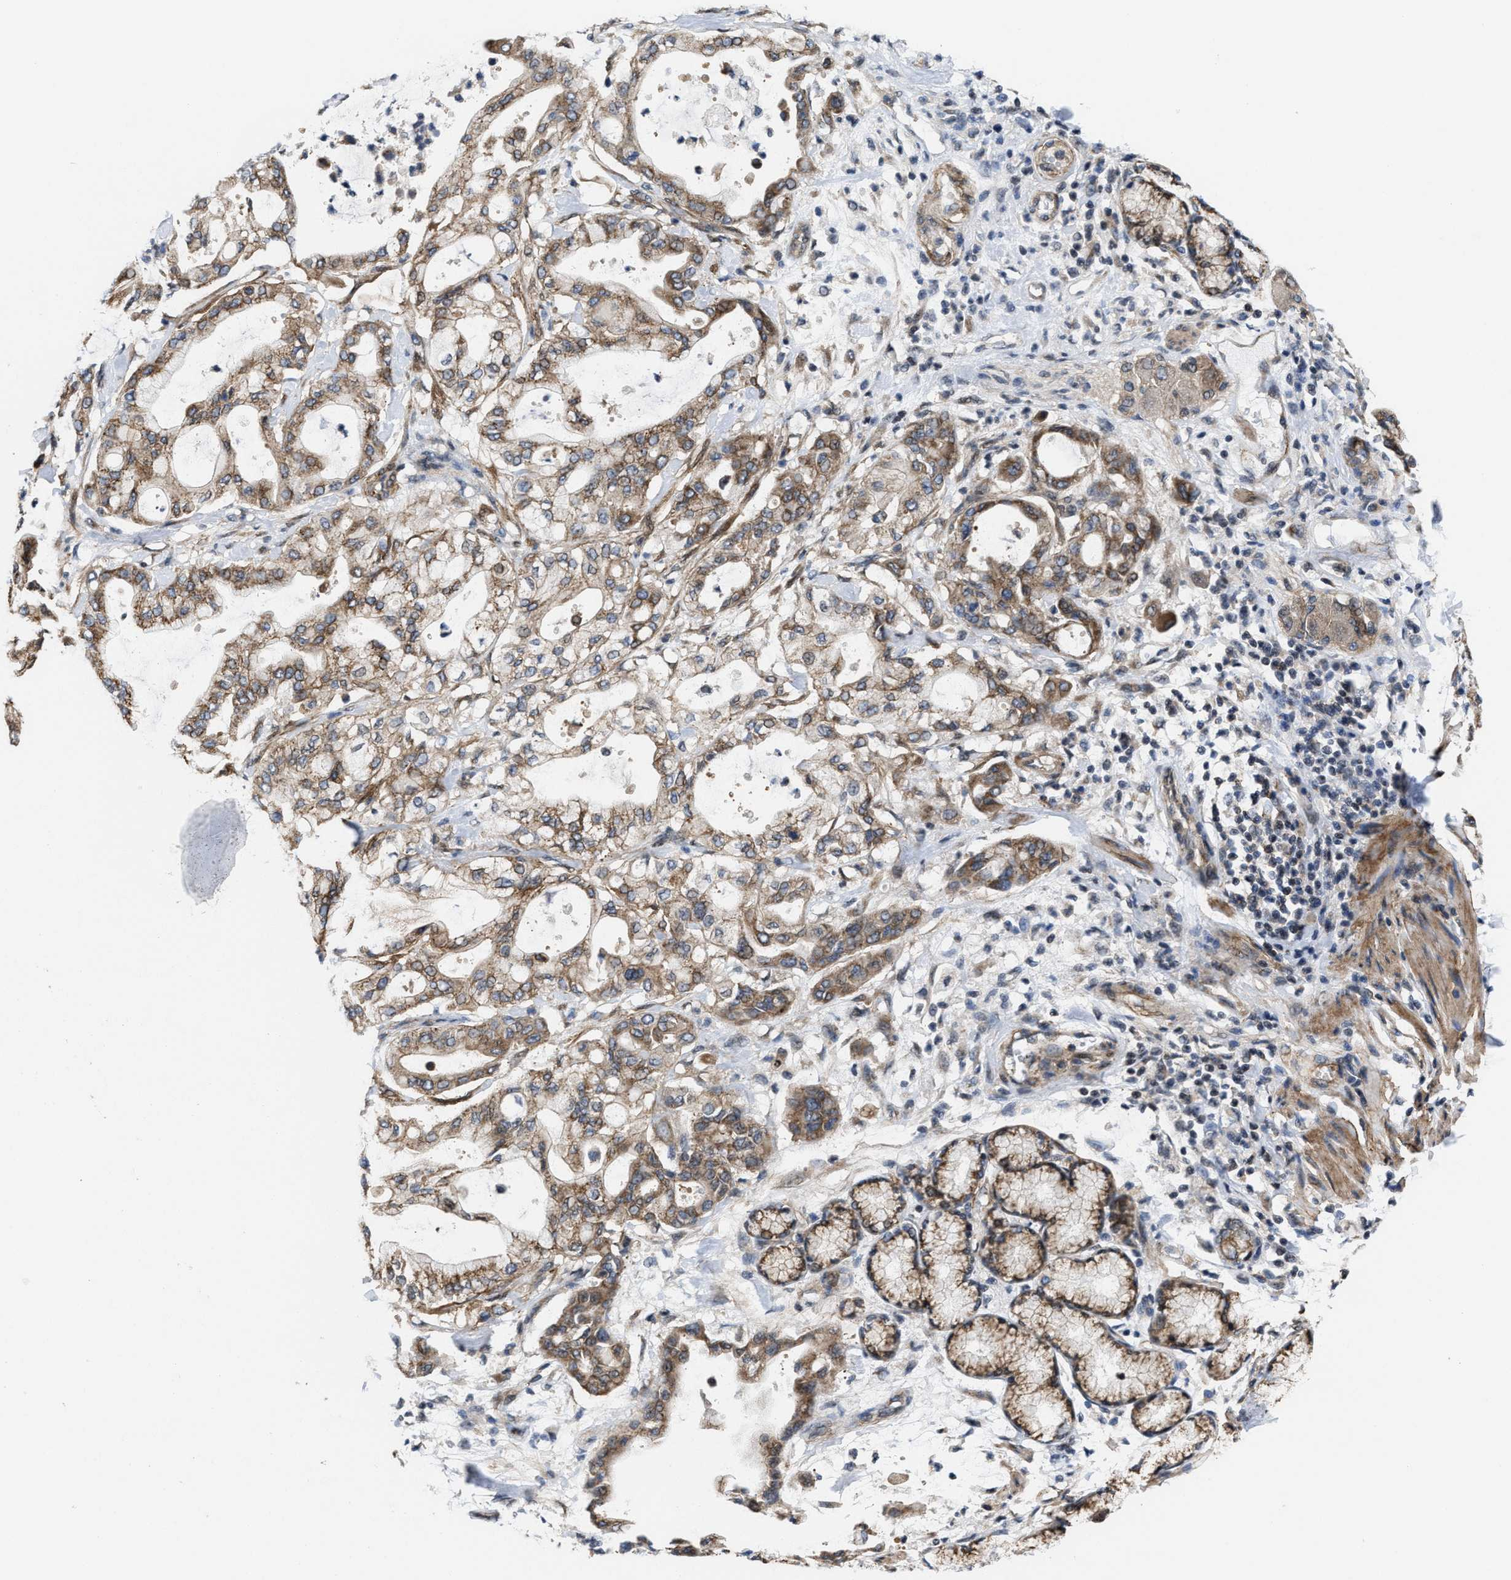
{"staining": {"intensity": "moderate", "quantity": ">75%", "location": "cytoplasmic/membranous"}, "tissue": "pancreatic cancer", "cell_type": "Tumor cells", "image_type": "cancer", "snomed": [{"axis": "morphology", "description": "Adenocarcinoma, NOS"}, {"axis": "morphology", "description": "Adenocarcinoma, metastatic, NOS"}, {"axis": "topography", "description": "Lymph node"}, {"axis": "topography", "description": "Pancreas"}, {"axis": "topography", "description": "Duodenum"}], "caption": "A brown stain labels moderate cytoplasmic/membranous staining of a protein in human pancreatic adenocarcinoma tumor cells. (Brightfield microscopy of DAB IHC at high magnification).", "gene": "TGFB1I1", "patient": {"sex": "female", "age": 64}}